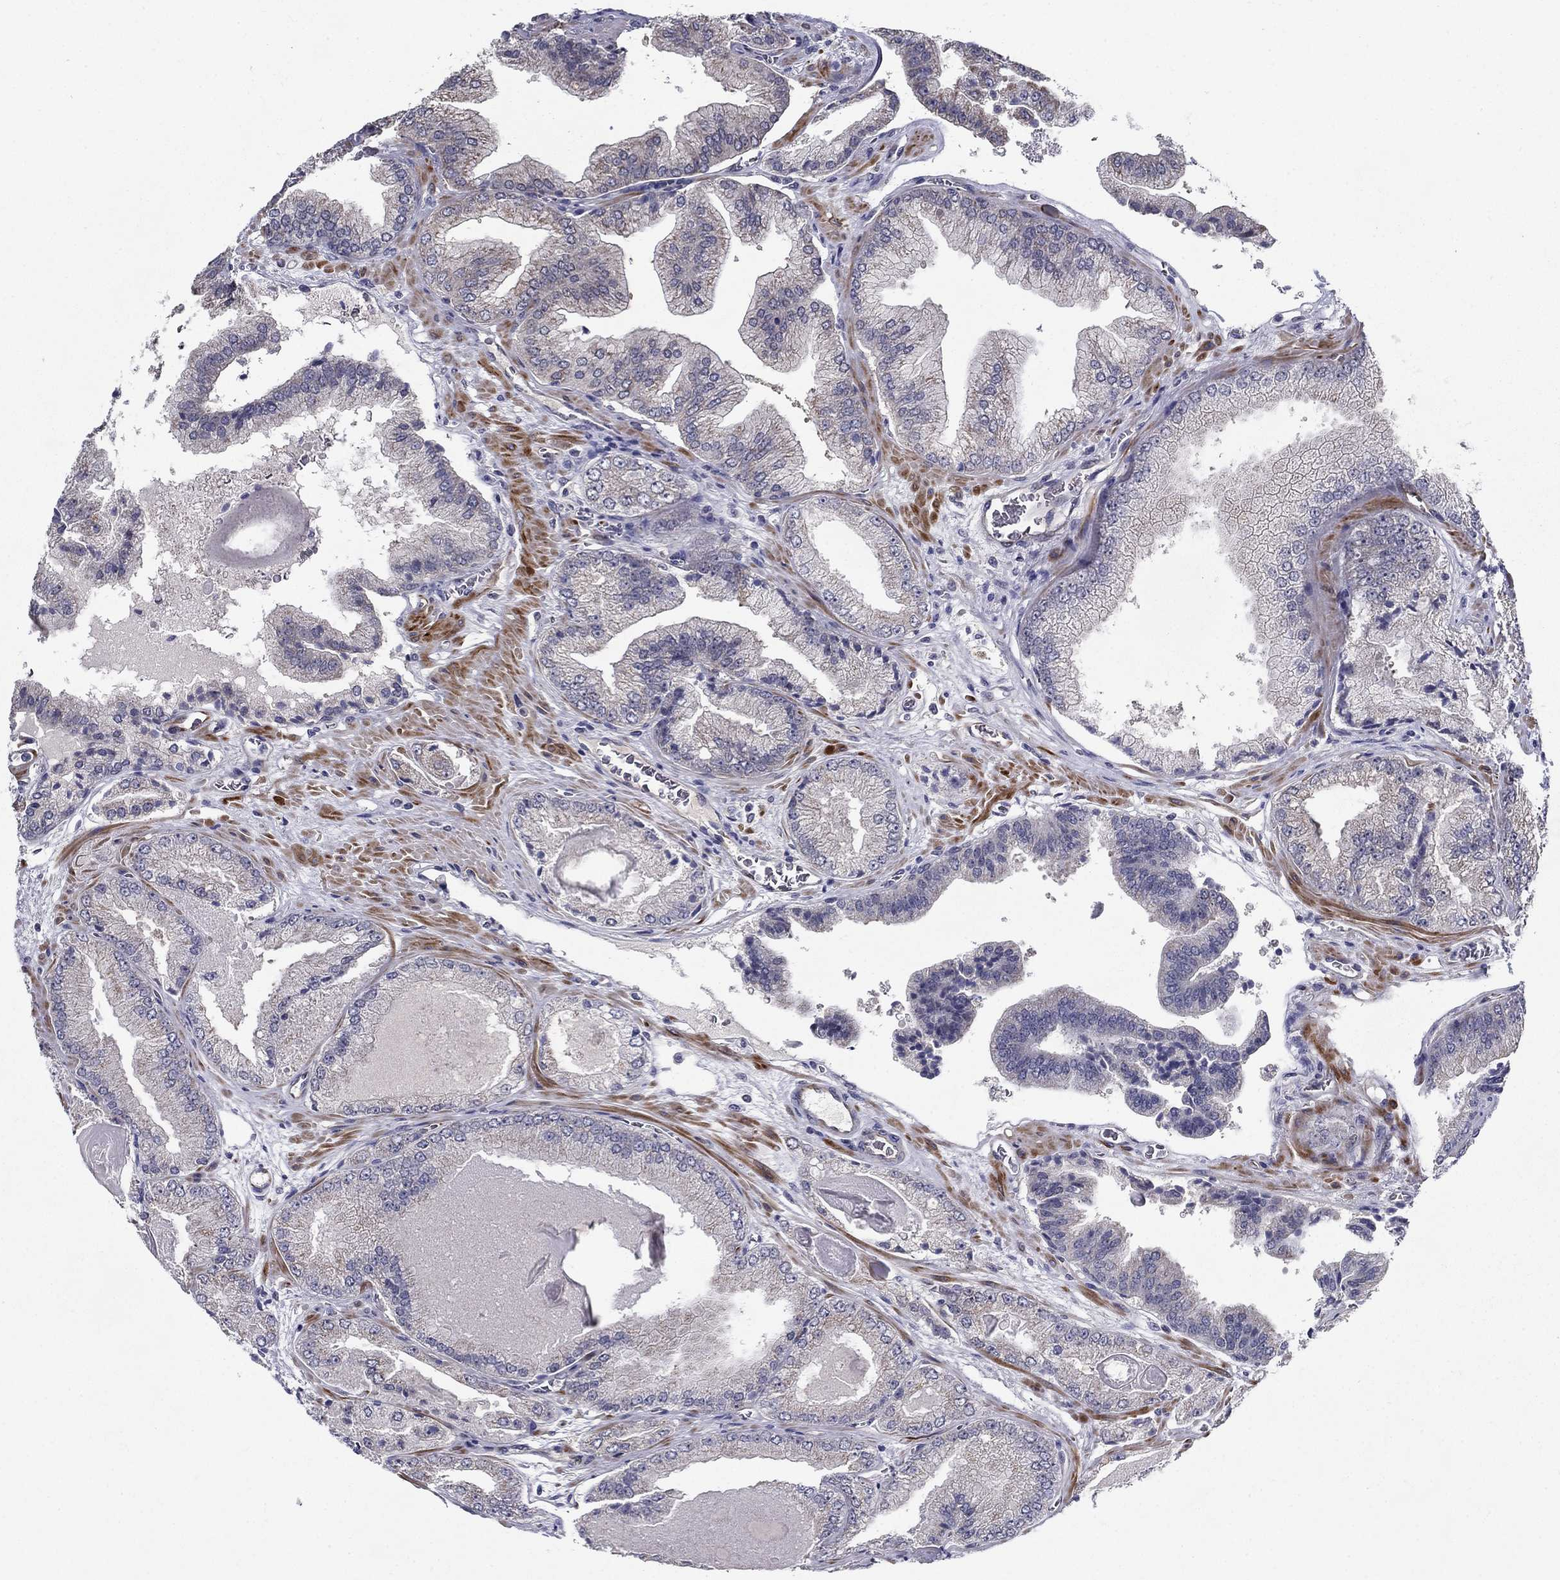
{"staining": {"intensity": "negative", "quantity": "none", "location": "none"}, "tissue": "prostate cancer", "cell_type": "Tumor cells", "image_type": "cancer", "snomed": [{"axis": "morphology", "description": "Adenocarcinoma, Low grade"}, {"axis": "topography", "description": "Prostate"}], "caption": "The IHC photomicrograph has no significant positivity in tumor cells of prostate low-grade adenocarcinoma tissue.", "gene": "LACTB2", "patient": {"sex": "male", "age": 72}}